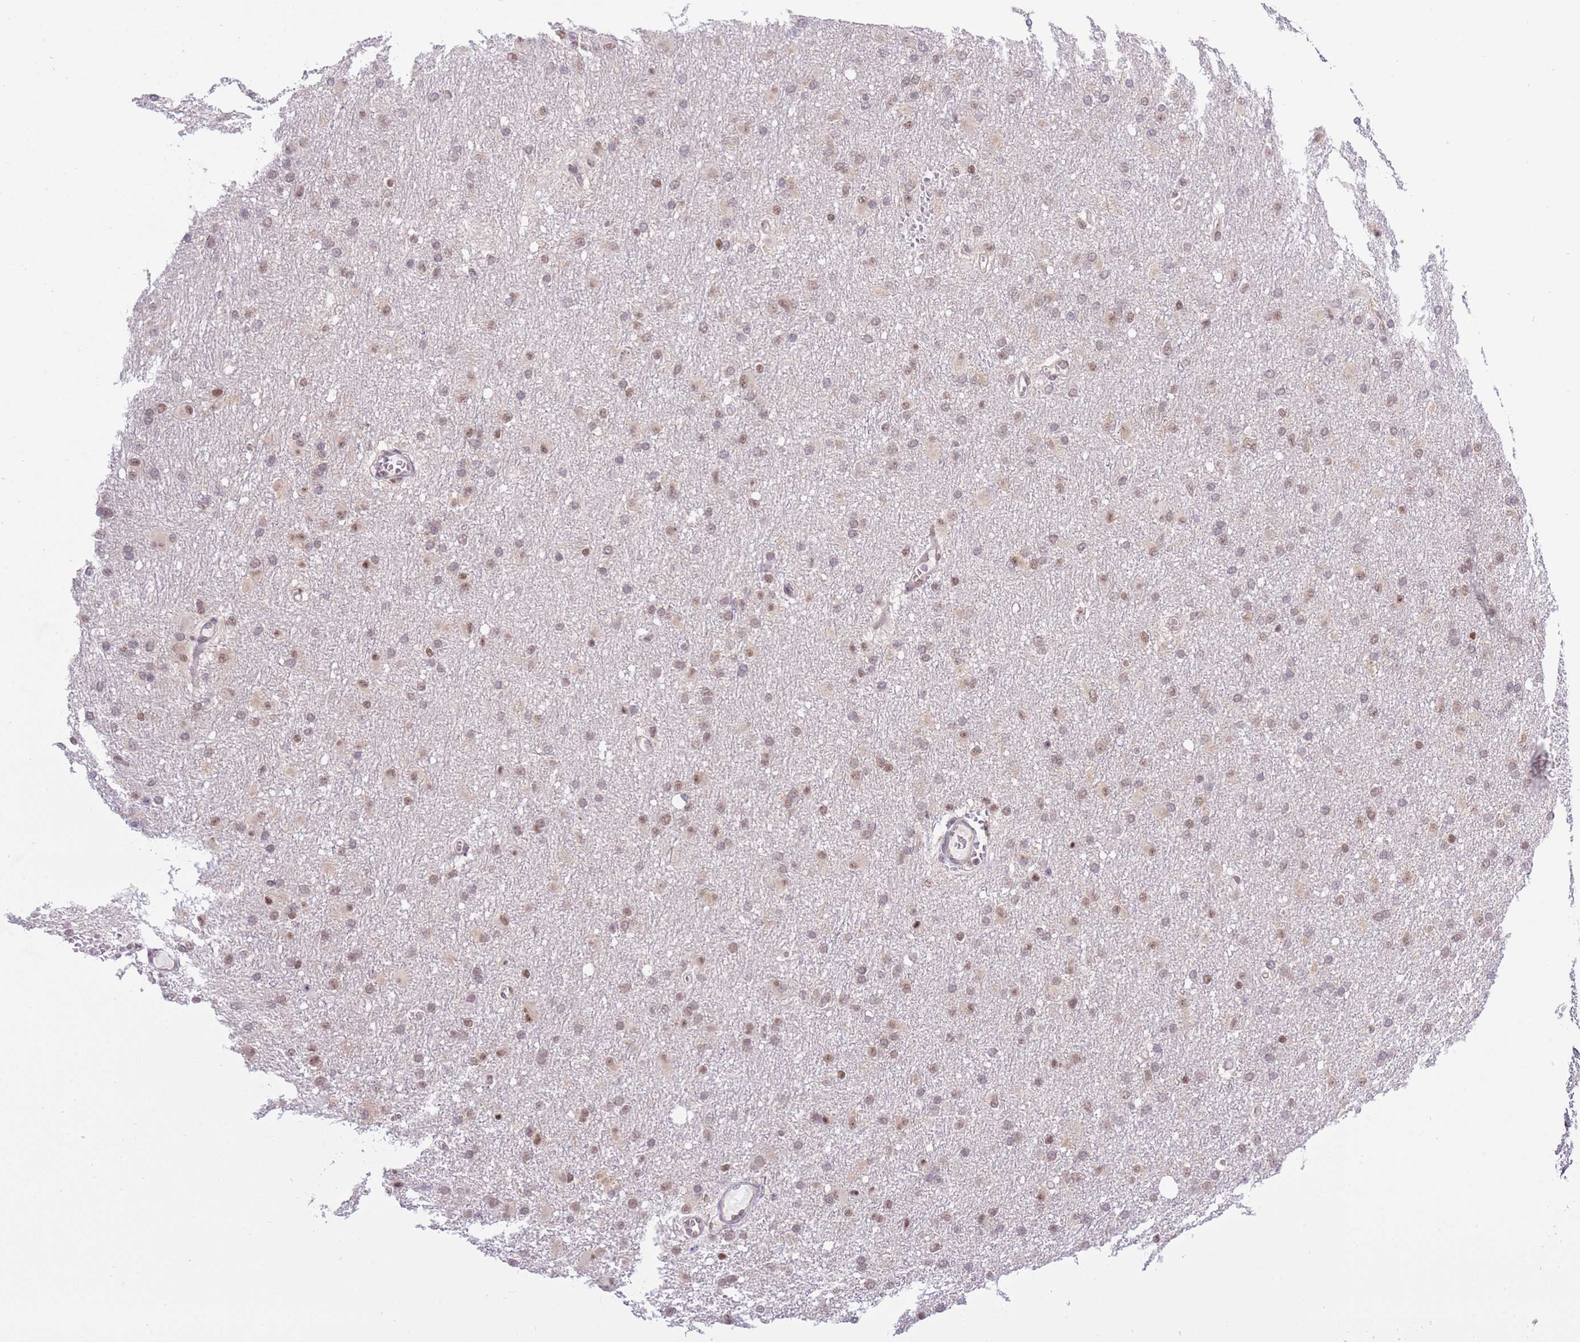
{"staining": {"intensity": "weak", "quantity": "25%-75%", "location": "nuclear"}, "tissue": "glioma", "cell_type": "Tumor cells", "image_type": "cancer", "snomed": [{"axis": "morphology", "description": "Glioma, malignant, High grade"}, {"axis": "topography", "description": "Cerebral cortex"}], "caption": "Immunohistochemistry of human malignant high-grade glioma shows low levels of weak nuclear positivity in about 25%-75% of tumor cells.", "gene": "PRPF6", "patient": {"sex": "female", "age": 36}}